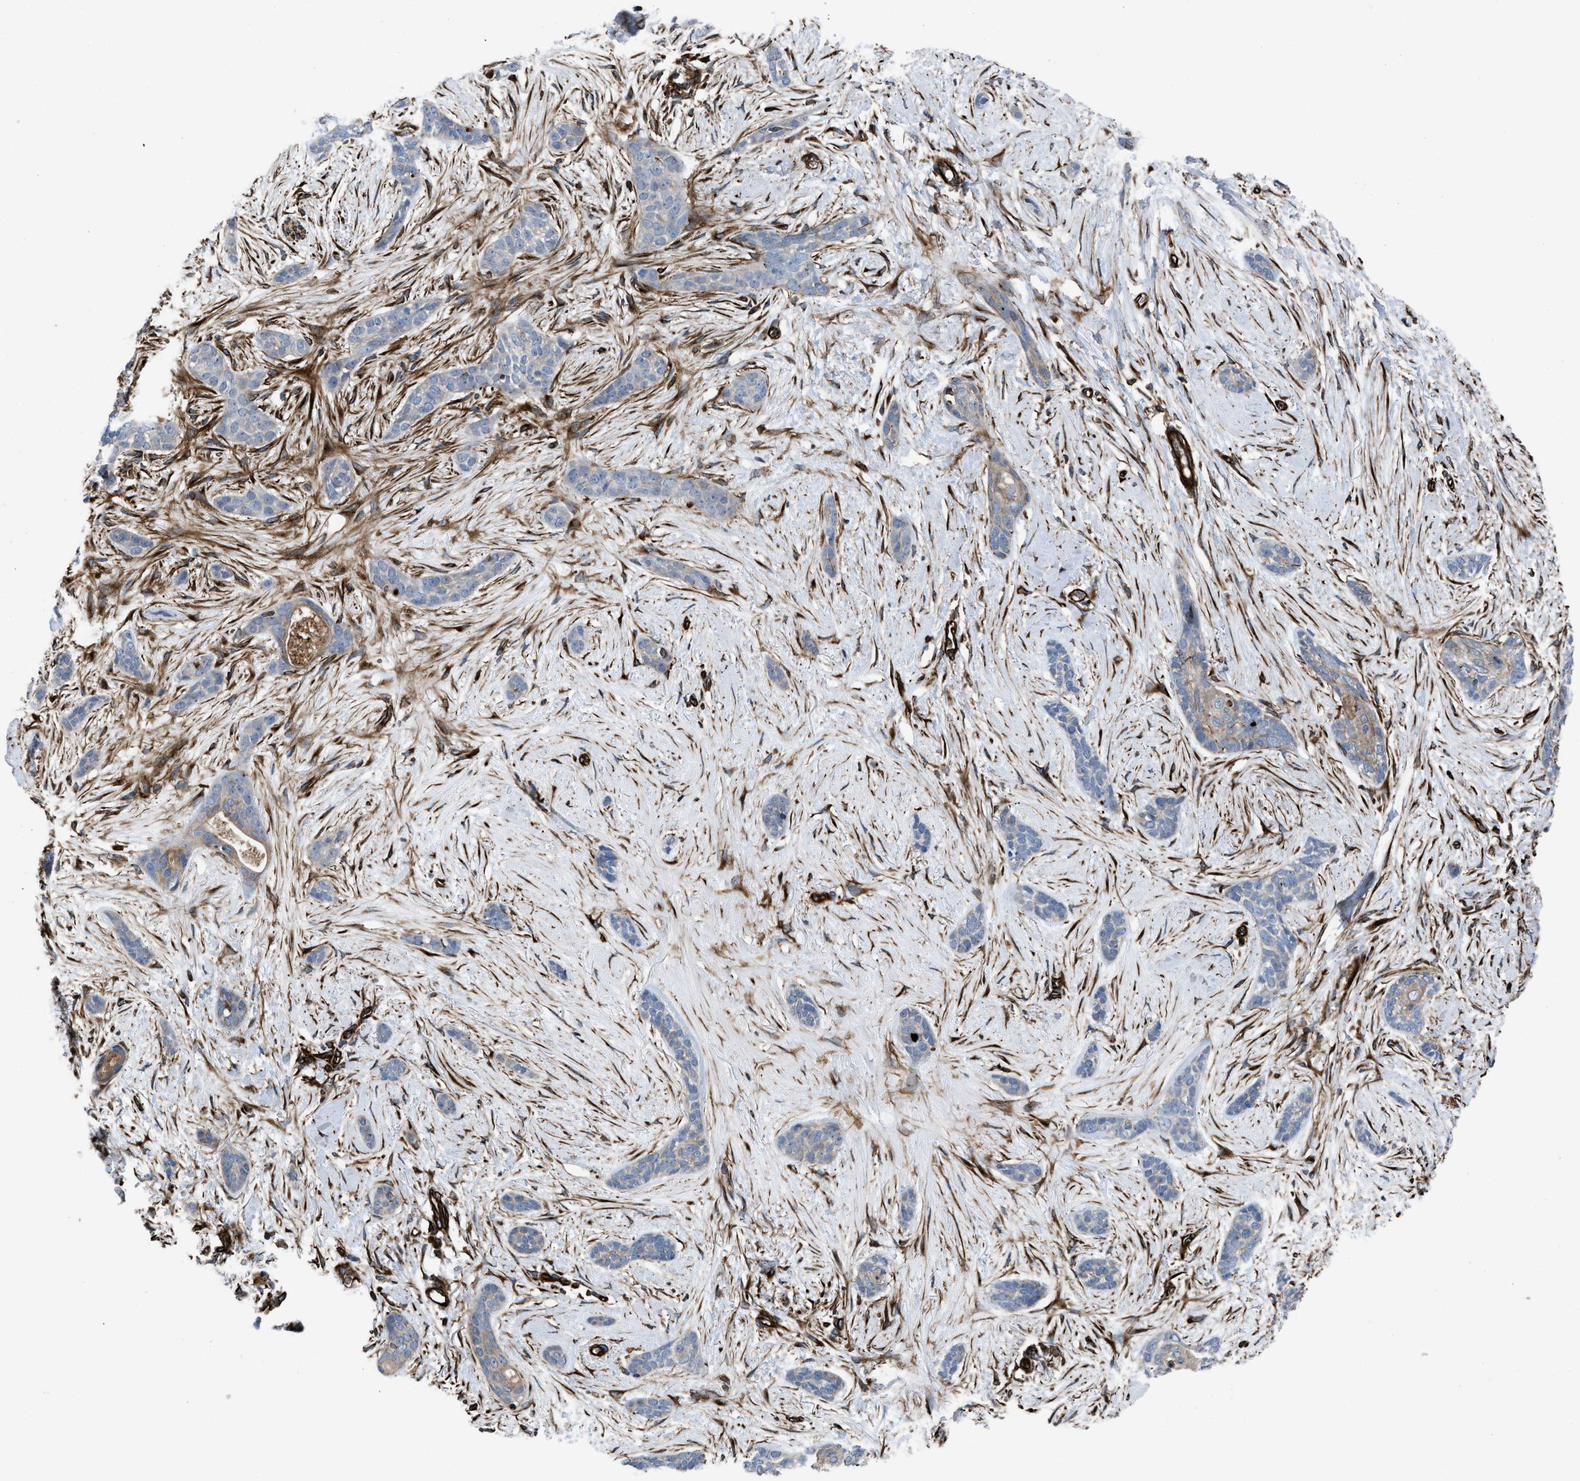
{"staining": {"intensity": "weak", "quantity": "25%-75%", "location": "cytoplasmic/membranous"}, "tissue": "skin cancer", "cell_type": "Tumor cells", "image_type": "cancer", "snomed": [{"axis": "morphology", "description": "Basal cell carcinoma"}, {"axis": "morphology", "description": "Adnexal tumor, benign"}, {"axis": "topography", "description": "Skin"}], "caption": "DAB immunohistochemical staining of benign adnexal tumor (skin) exhibits weak cytoplasmic/membranous protein positivity in approximately 25%-75% of tumor cells.", "gene": "PTPRE", "patient": {"sex": "female", "age": 42}}